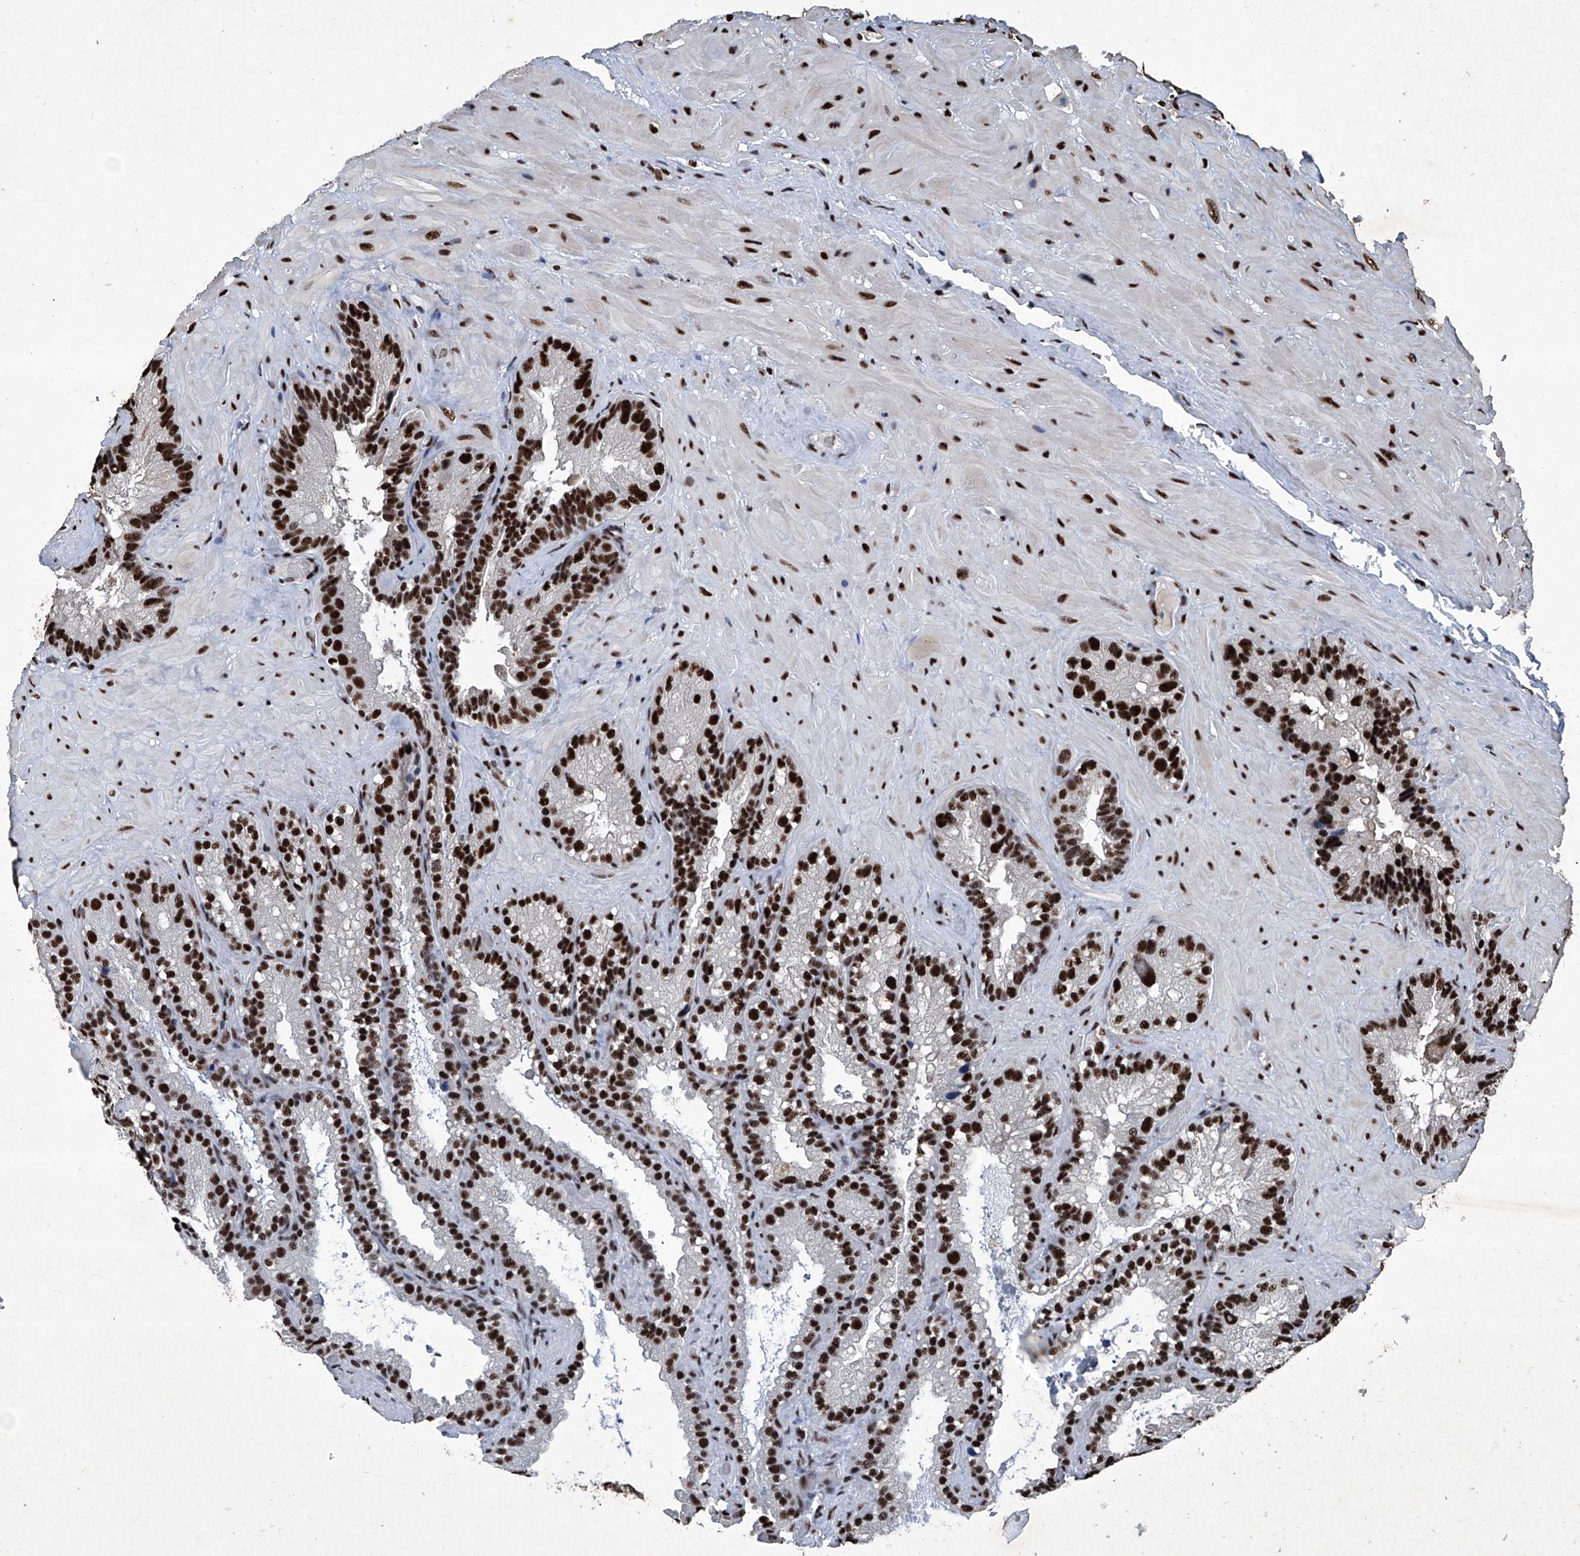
{"staining": {"intensity": "strong", "quantity": ">75%", "location": "nuclear"}, "tissue": "seminal vesicle", "cell_type": "Glandular cells", "image_type": "normal", "snomed": [{"axis": "morphology", "description": "Normal tissue, NOS"}, {"axis": "topography", "description": "Prostate"}, {"axis": "topography", "description": "Seminal veicle"}], "caption": "A high-resolution image shows immunohistochemistry staining of unremarkable seminal vesicle, which shows strong nuclear positivity in about >75% of glandular cells.", "gene": "DDX39B", "patient": {"sex": "male", "age": 68}}